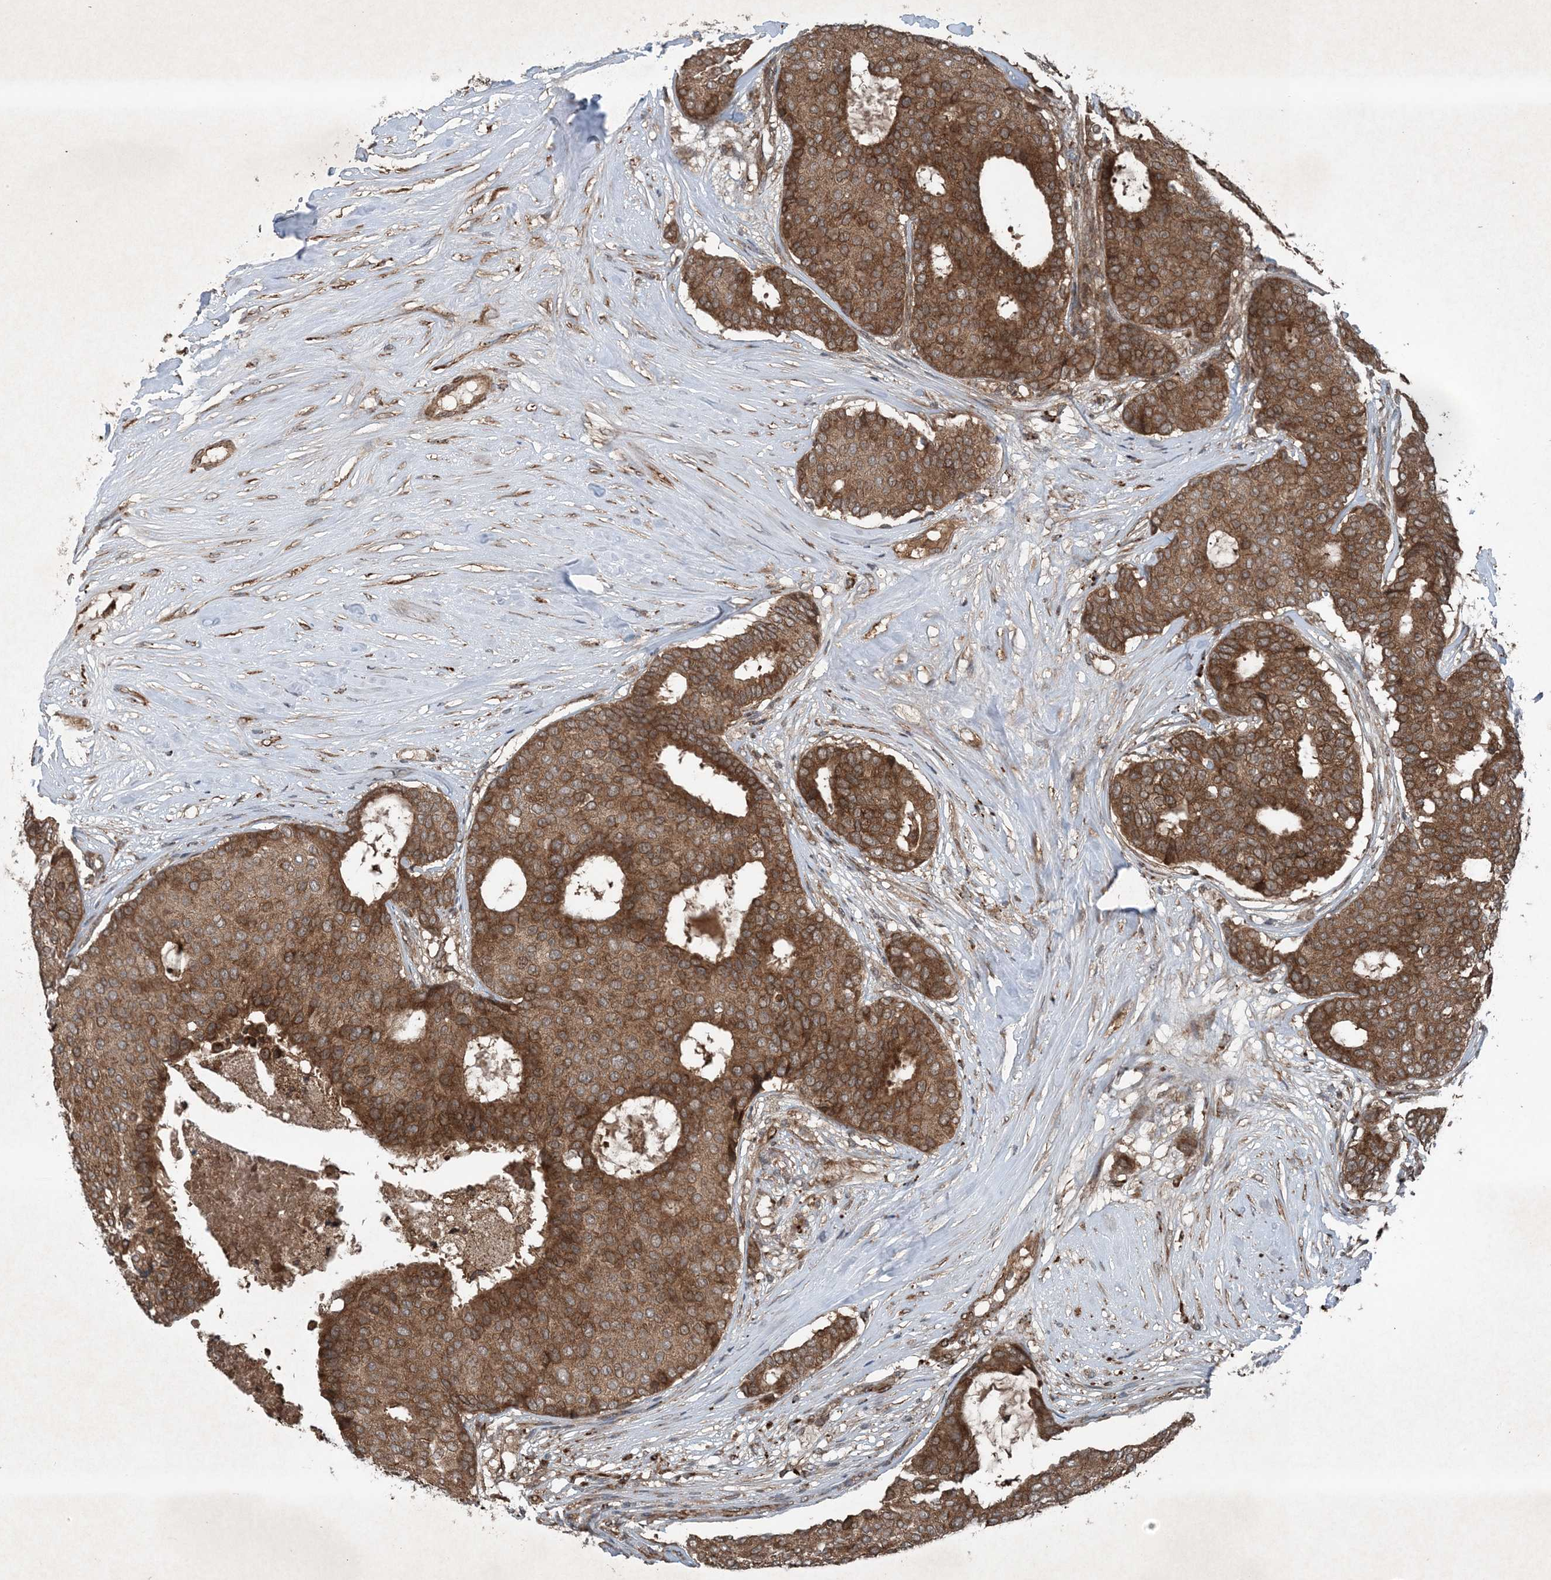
{"staining": {"intensity": "strong", "quantity": ">75%", "location": "cytoplasmic/membranous"}, "tissue": "breast cancer", "cell_type": "Tumor cells", "image_type": "cancer", "snomed": [{"axis": "morphology", "description": "Duct carcinoma"}, {"axis": "topography", "description": "Breast"}], "caption": "This histopathology image exhibits IHC staining of intraductal carcinoma (breast), with high strong cytoplasmic/membranous expression in approximately >75% of tumor cells.", "gene": "GNG5", "patient": {"sex": "female", "age": 75}}